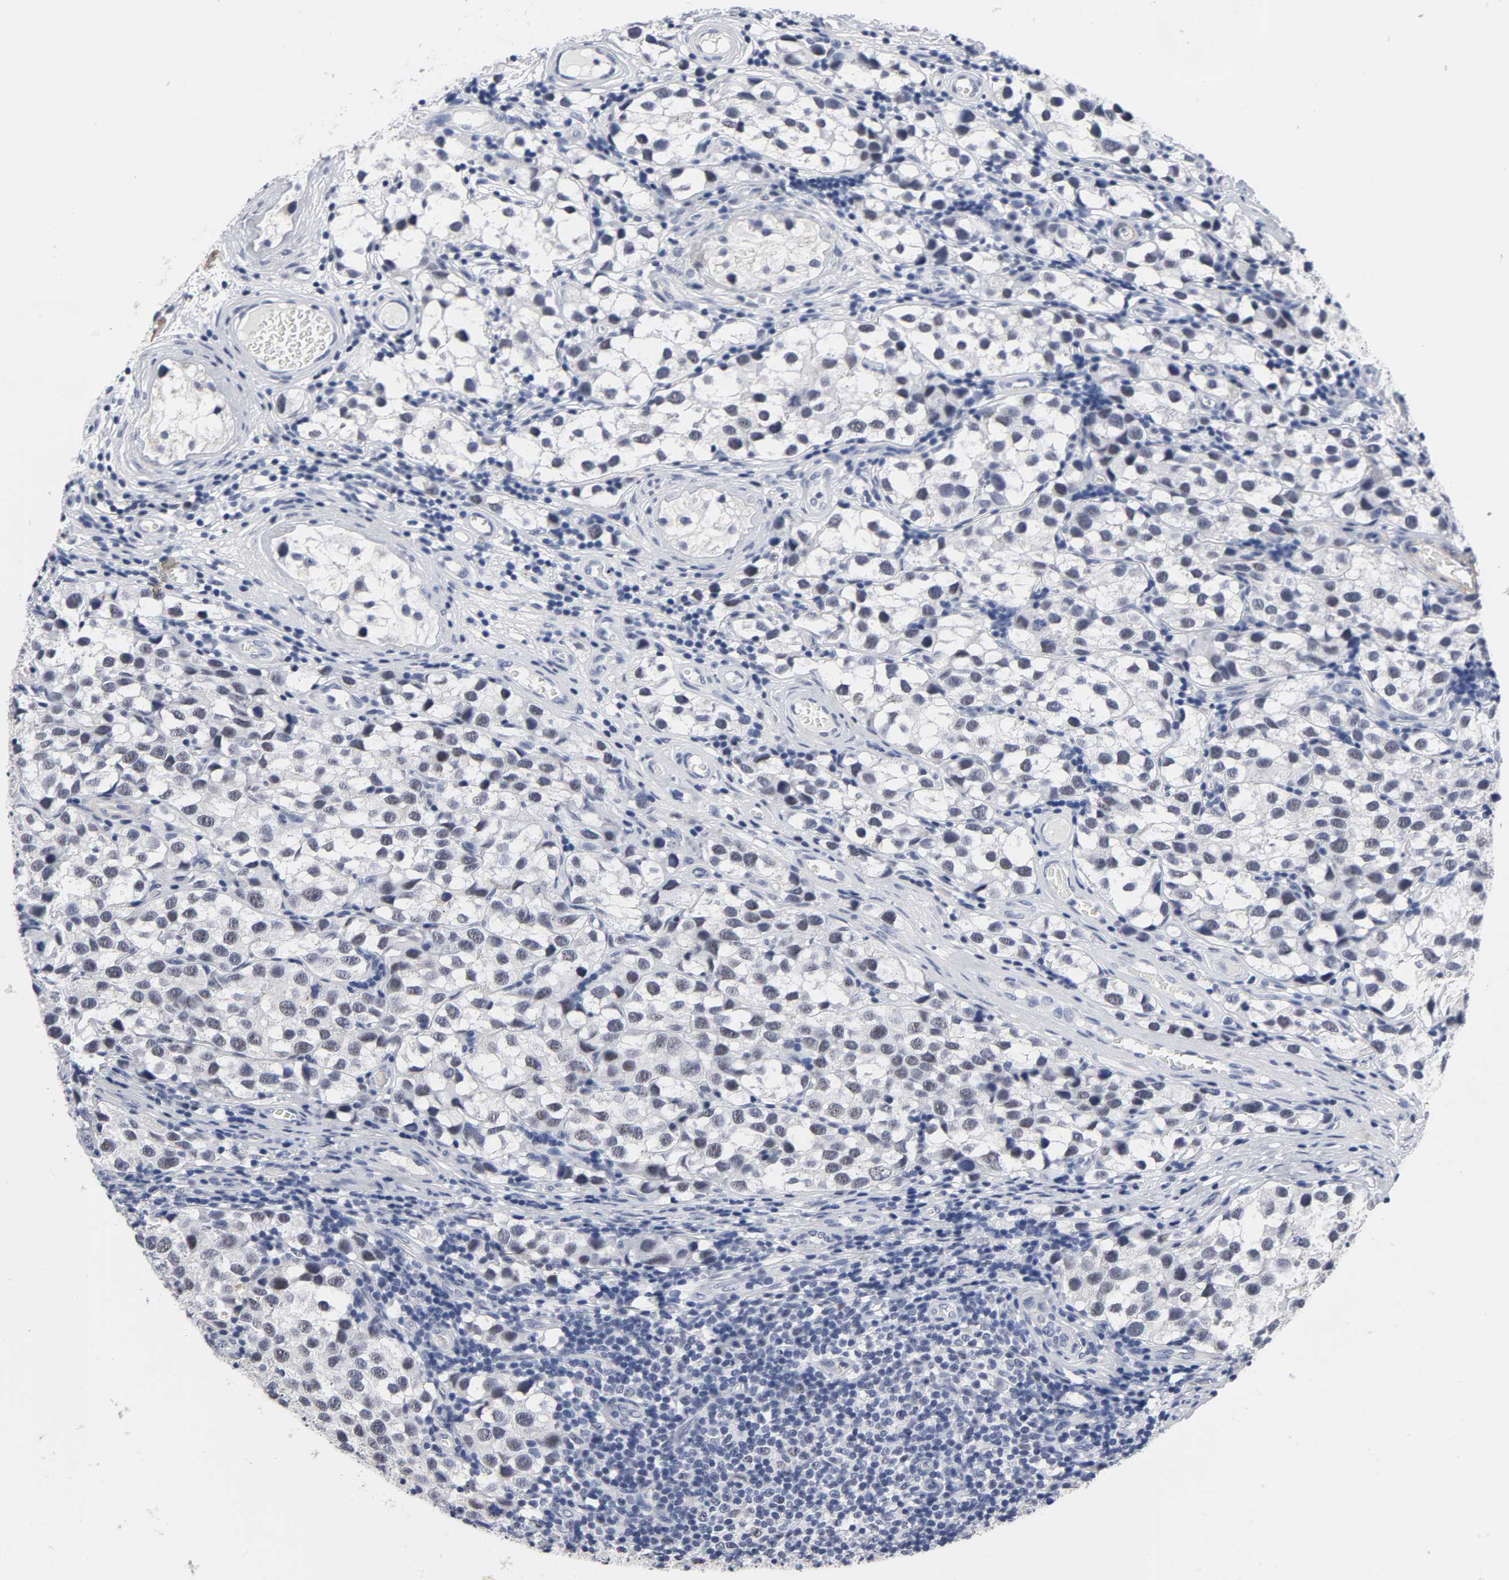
{"staining": {"intensity": "weak", "quantity": "<25%", "location": "nuclear"}, "tissue": "testis cancer", "cell_type": "Tumor cells", "image_type": "cancer", "snomed": [{"axis": "morphology", "description": "Seminoma, NOS"}, {"axis": "topography", "description": "Testis"}], "caption": "IHC image of seminoma (testis) stained for a protein (brown), which reveals no positivity in tumor cells.", "gene": "GRHL2", "patient": {"sex": "male", "age": 39}}